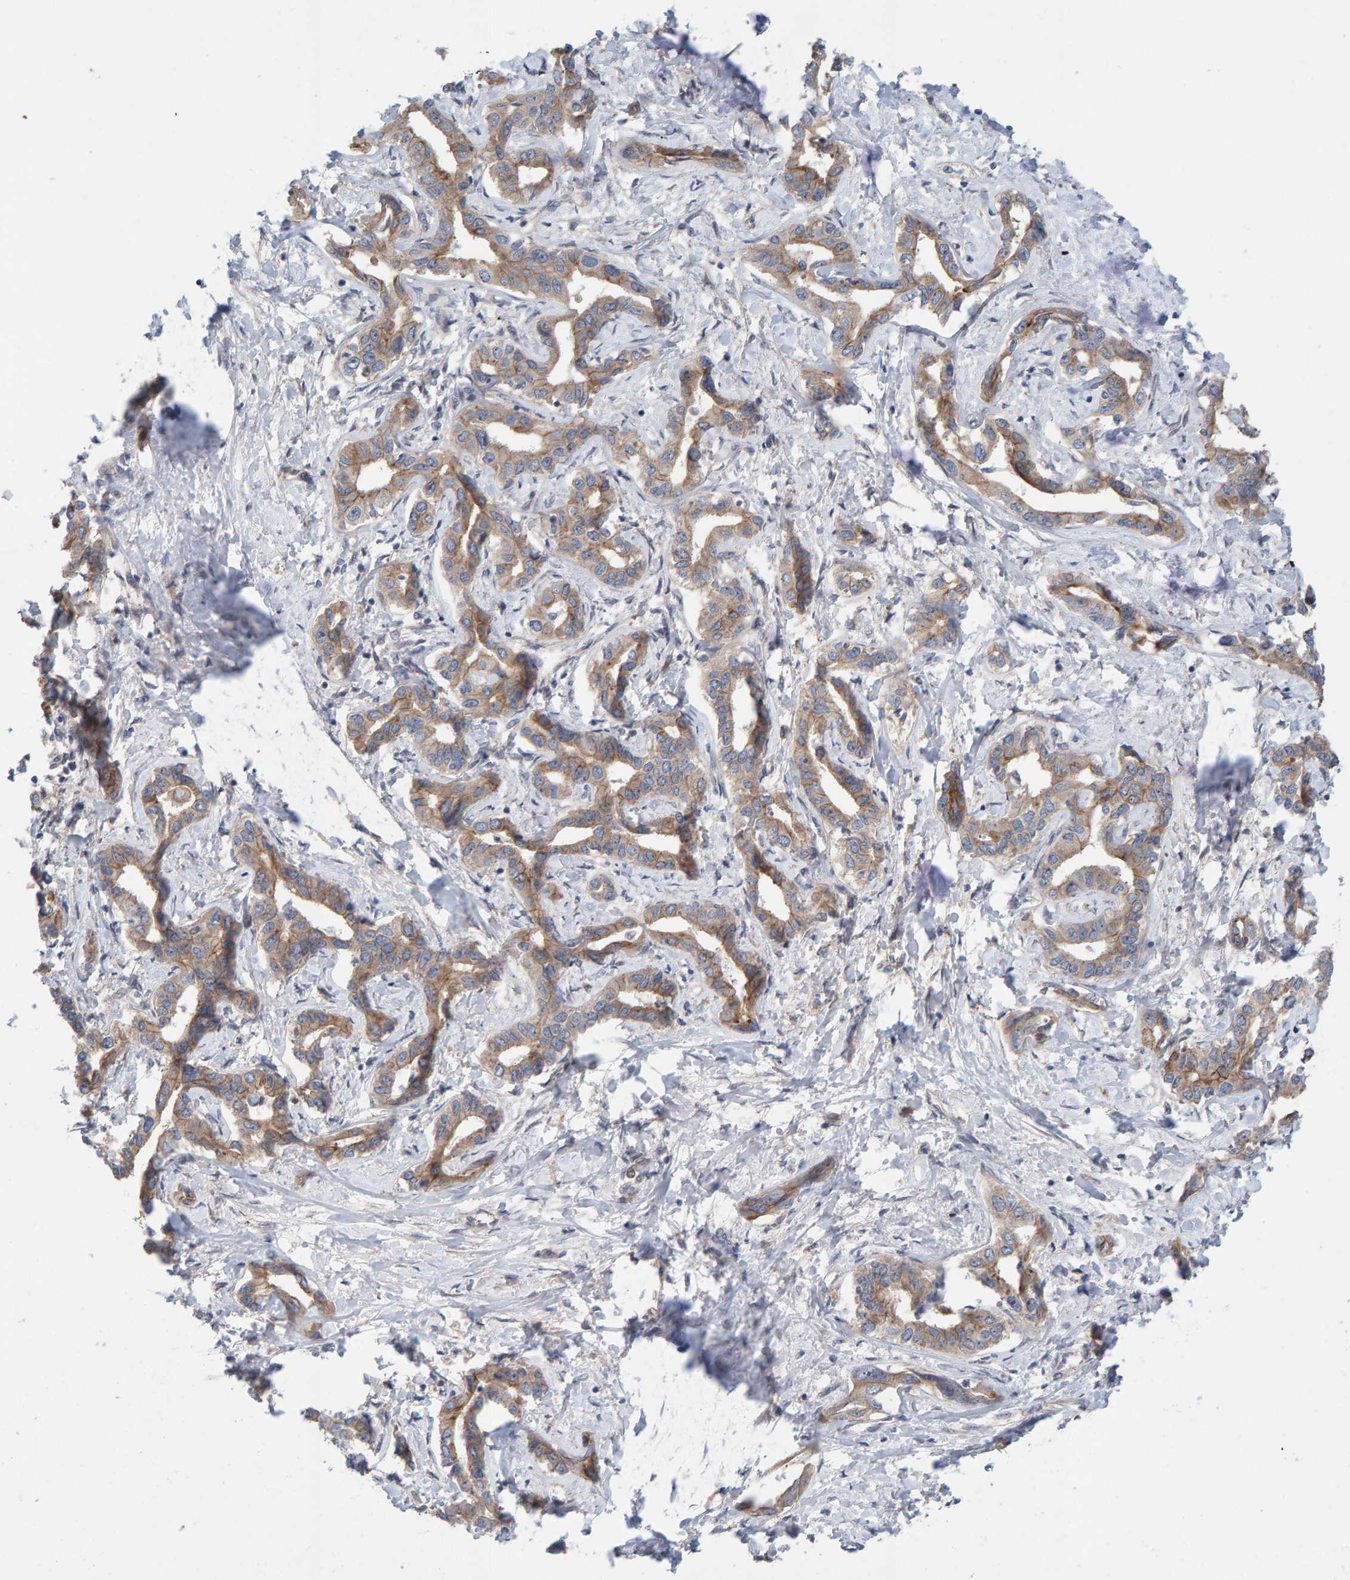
{"staining": {"intensity": "moderate", "quantity": ">75%", "location": "cytoplasmic/membranous"}, "tissue": "liver cancer", "cell_type": "Tumor cells", "image_type": "cancer", "snomed": [{"axis": "morphology", "description": "Cholangiocarcinoma"}, {"axis": "topography", "description": "Liver"}], "caption": "Protein expression analysis of liver cholangiocarcinoma shows moderate cytoplasmic/membranous expression in about >75% of tumor cells. The staining was performed using DAB (3,3'-diaminobenzidine), with brown indicating positive protein expression. Nuclei are stained blue with hematoxylin.", "gene": "LRSAM1", "patient": {"sex": "male", "age": 59}}